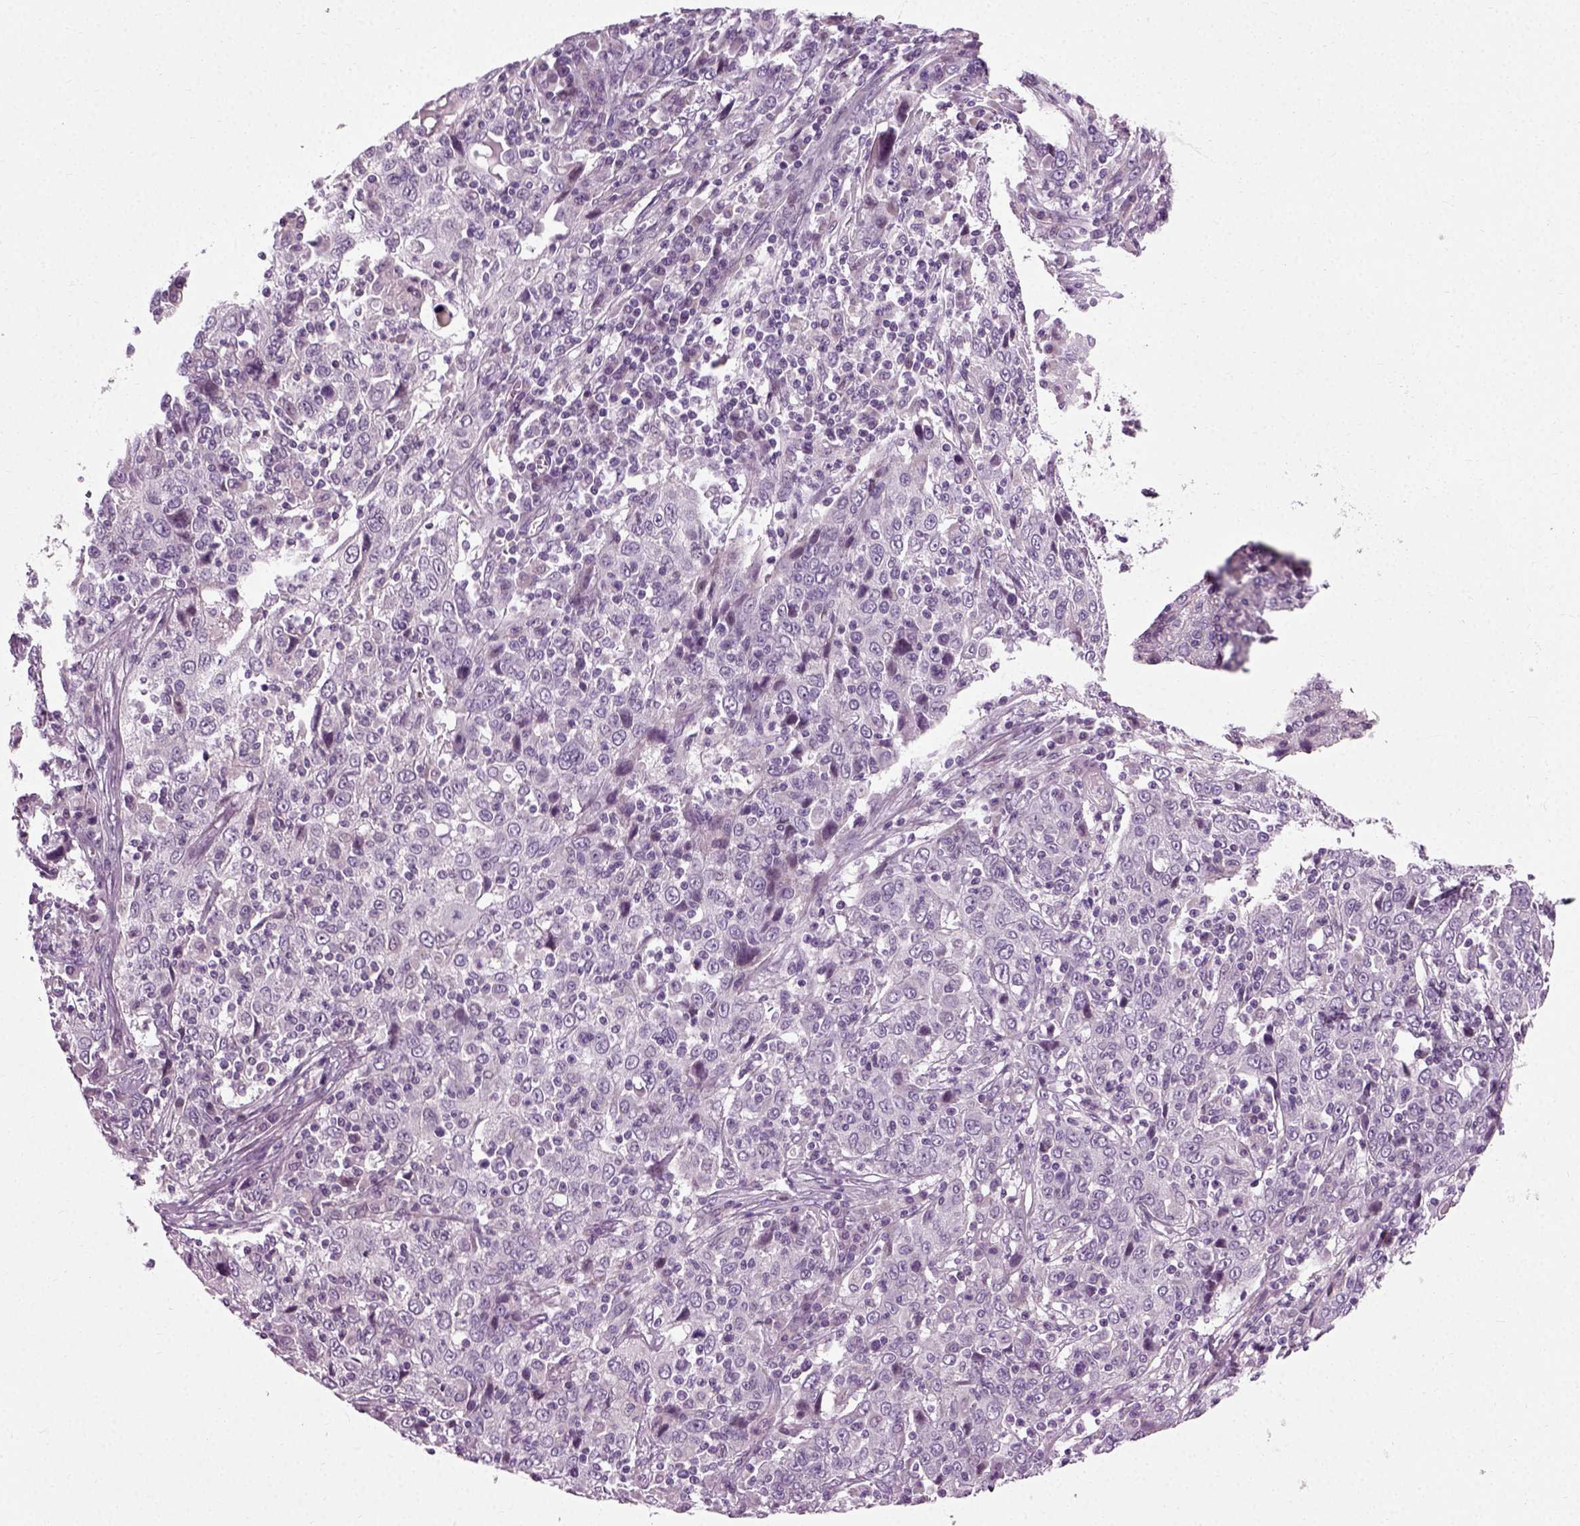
{"staining": {"intensity": "negative", "quantity": "none", "location": "none"}, "tissue": "cervical cancer", "cell_type": "Tumor cells", "image_type": "cancer", "snomed": [{"axis": "morphology", "description": "Squamous cell carcinoma, NOS"}, {"axis": "topography", "description": "Cervix"}], "caption": "A micrograph of human squamous cell carcinoma (cervical) is negative for staining in tumor cells. (DAB IHC, high magnification).", "gene": "SCG5", "patient": {"sex": "female", "age": 46}}